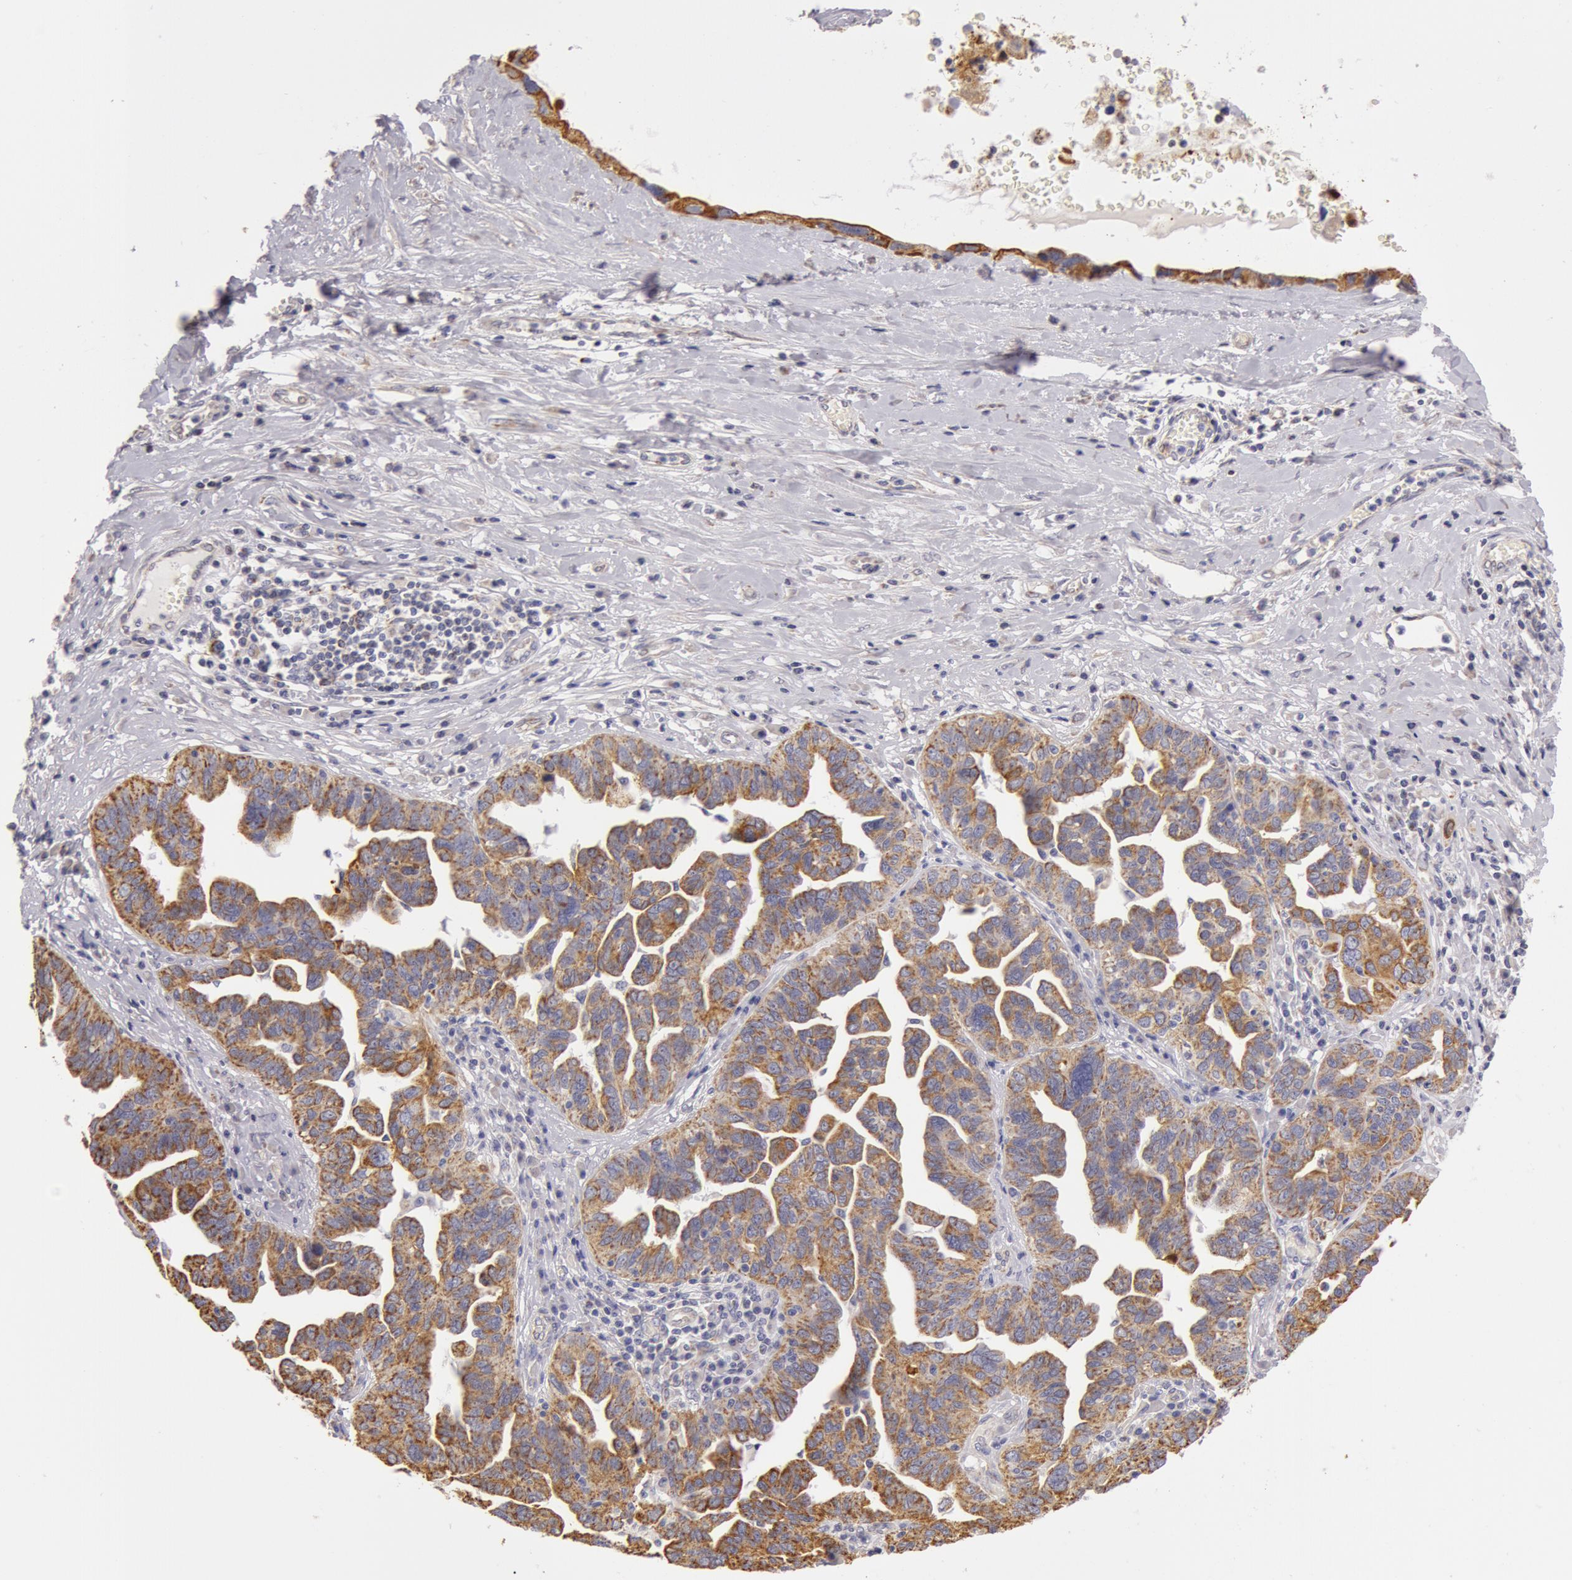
{"staining": {"intensity": "moderate", "quantity": ">75%", "location": "cytoplasmic/membranous"}, "tissue": "ovarian cancer", "cell_type": "Tumor cells", "image_type": "cancer", "snomed": [{"axis": "morphology", "description": "Cystadenocarcinoma, serous, NOS"}, {"axis": "topography", "description": "Ovary"}], "caption": "Ovarian cancer stained for a protein (brown) demonstrates moderate cytoplasmic/membranous positive staining in about >75% of tumor cells.", "gene": "KRT18", "patient": {"sex": "female", "age": 64}}